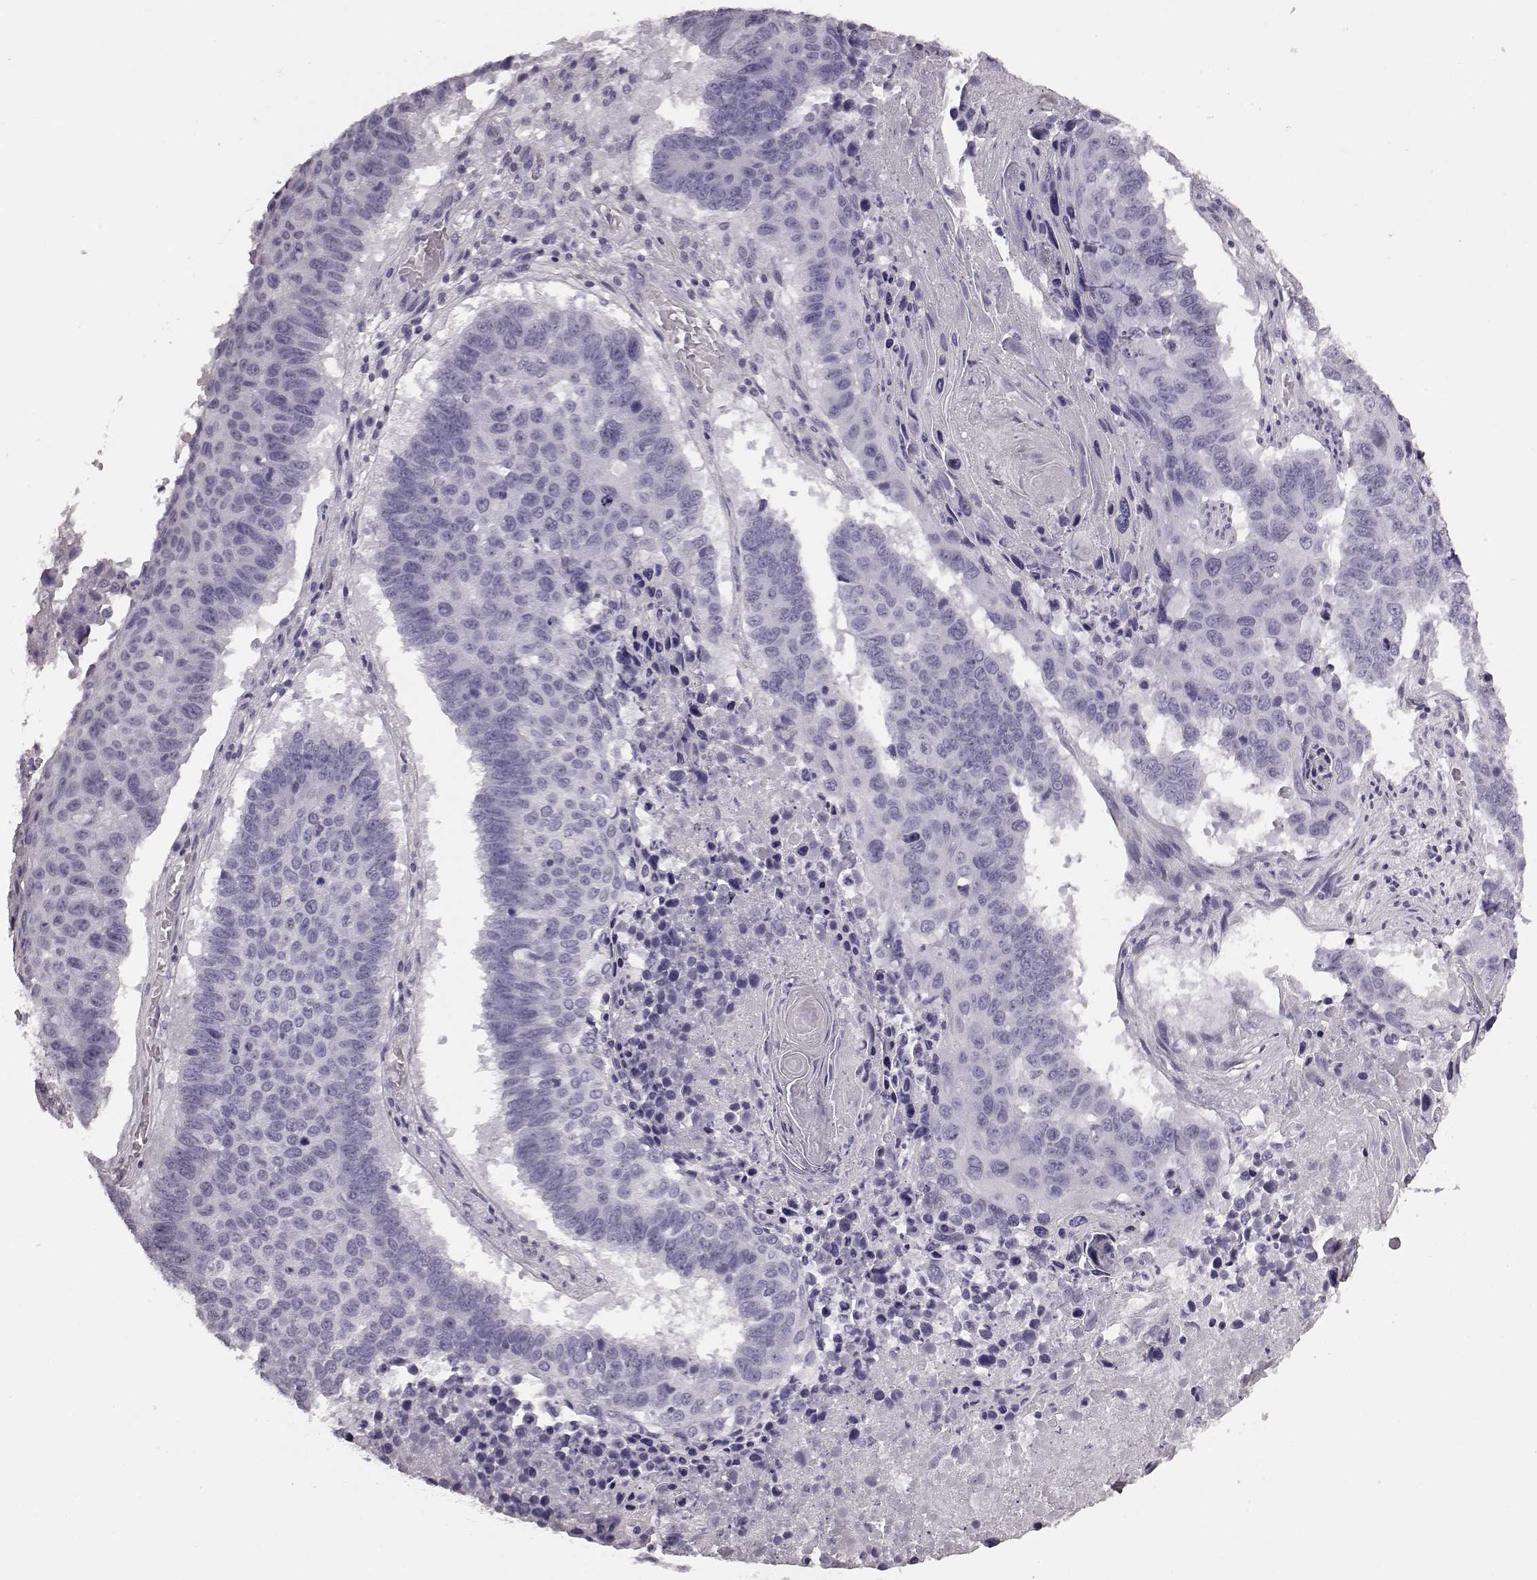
{"staining": {"intensity": "negative", "quantity": "none", "location": "none"}, "tissue": "lung cancer", "cell_type": "Tumor cells", "image_type": "cancer", "snomed": [{"axis": "morphology", "description": "Squamous cell carcinoma, NOS"}, {"axis": "topography", "description": "Lung"}], "caption": "Tumor cells are negative for protein expression in human lung cancer (squamous cell carcinoma).", "gene": "SNTG1", "patient": {"sex": "male", "age": 73}}